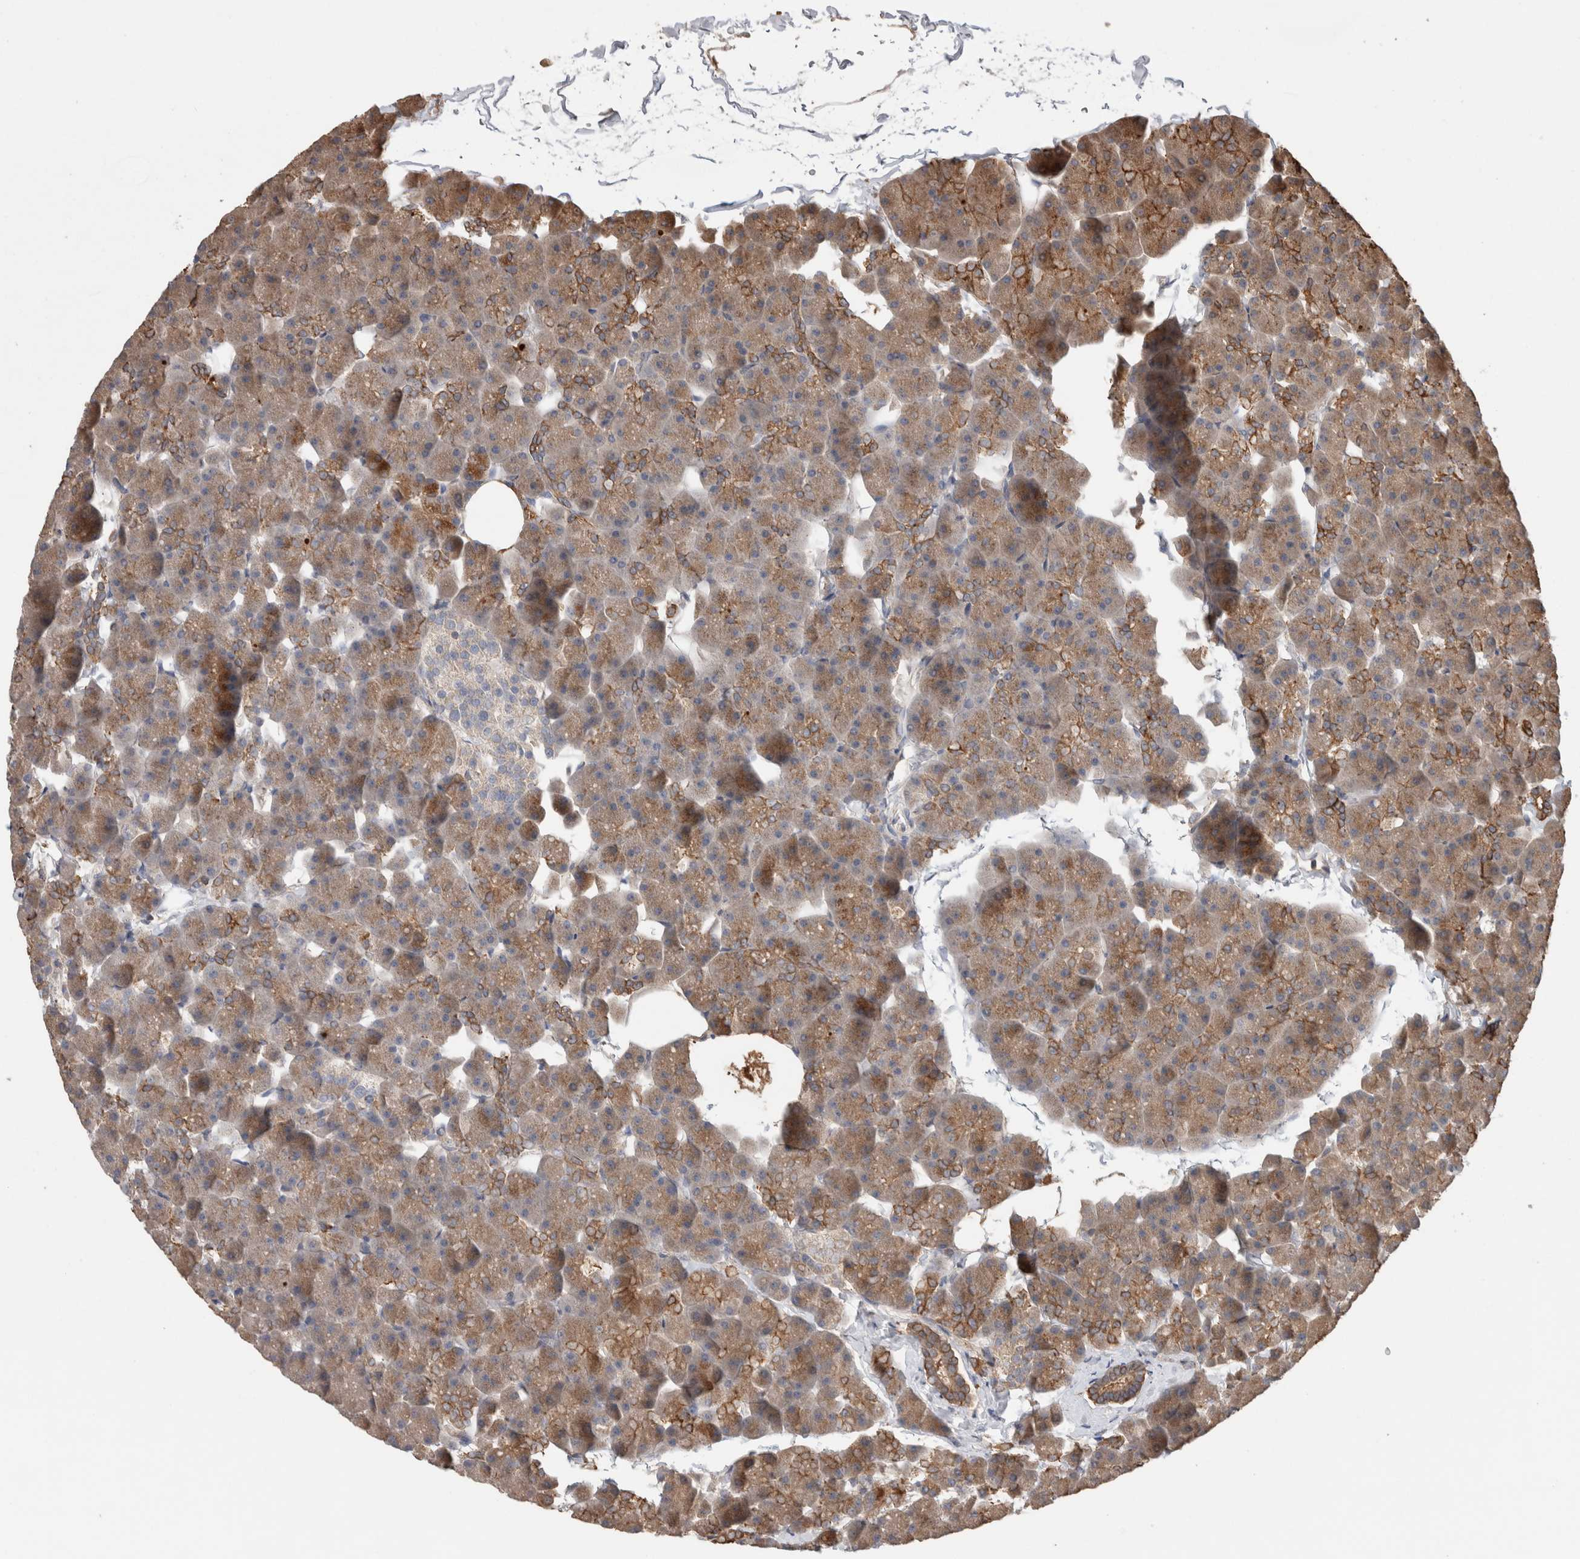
{"staining": {"intensity": "moderate", "quantity": "<25%", "location": "cytoplasmic/membranous"}, "tissue": "pancreas", "cell_type": "Exocrine glandular cells", "image_type": "normal", "snomed": [{"axis": "morphology", "description": "Normal tissue, NOS"}, {"axis": "topography", "description": "Pancreas"}], "caption": "Human pancreas stained for a protein (brown) exhibits moderate cytoplasmic/membranous positive expression in about <25% of exocrine glandular cells.", "gene": "TRIM5", "patient": {"sex": "male", "age": 35}}